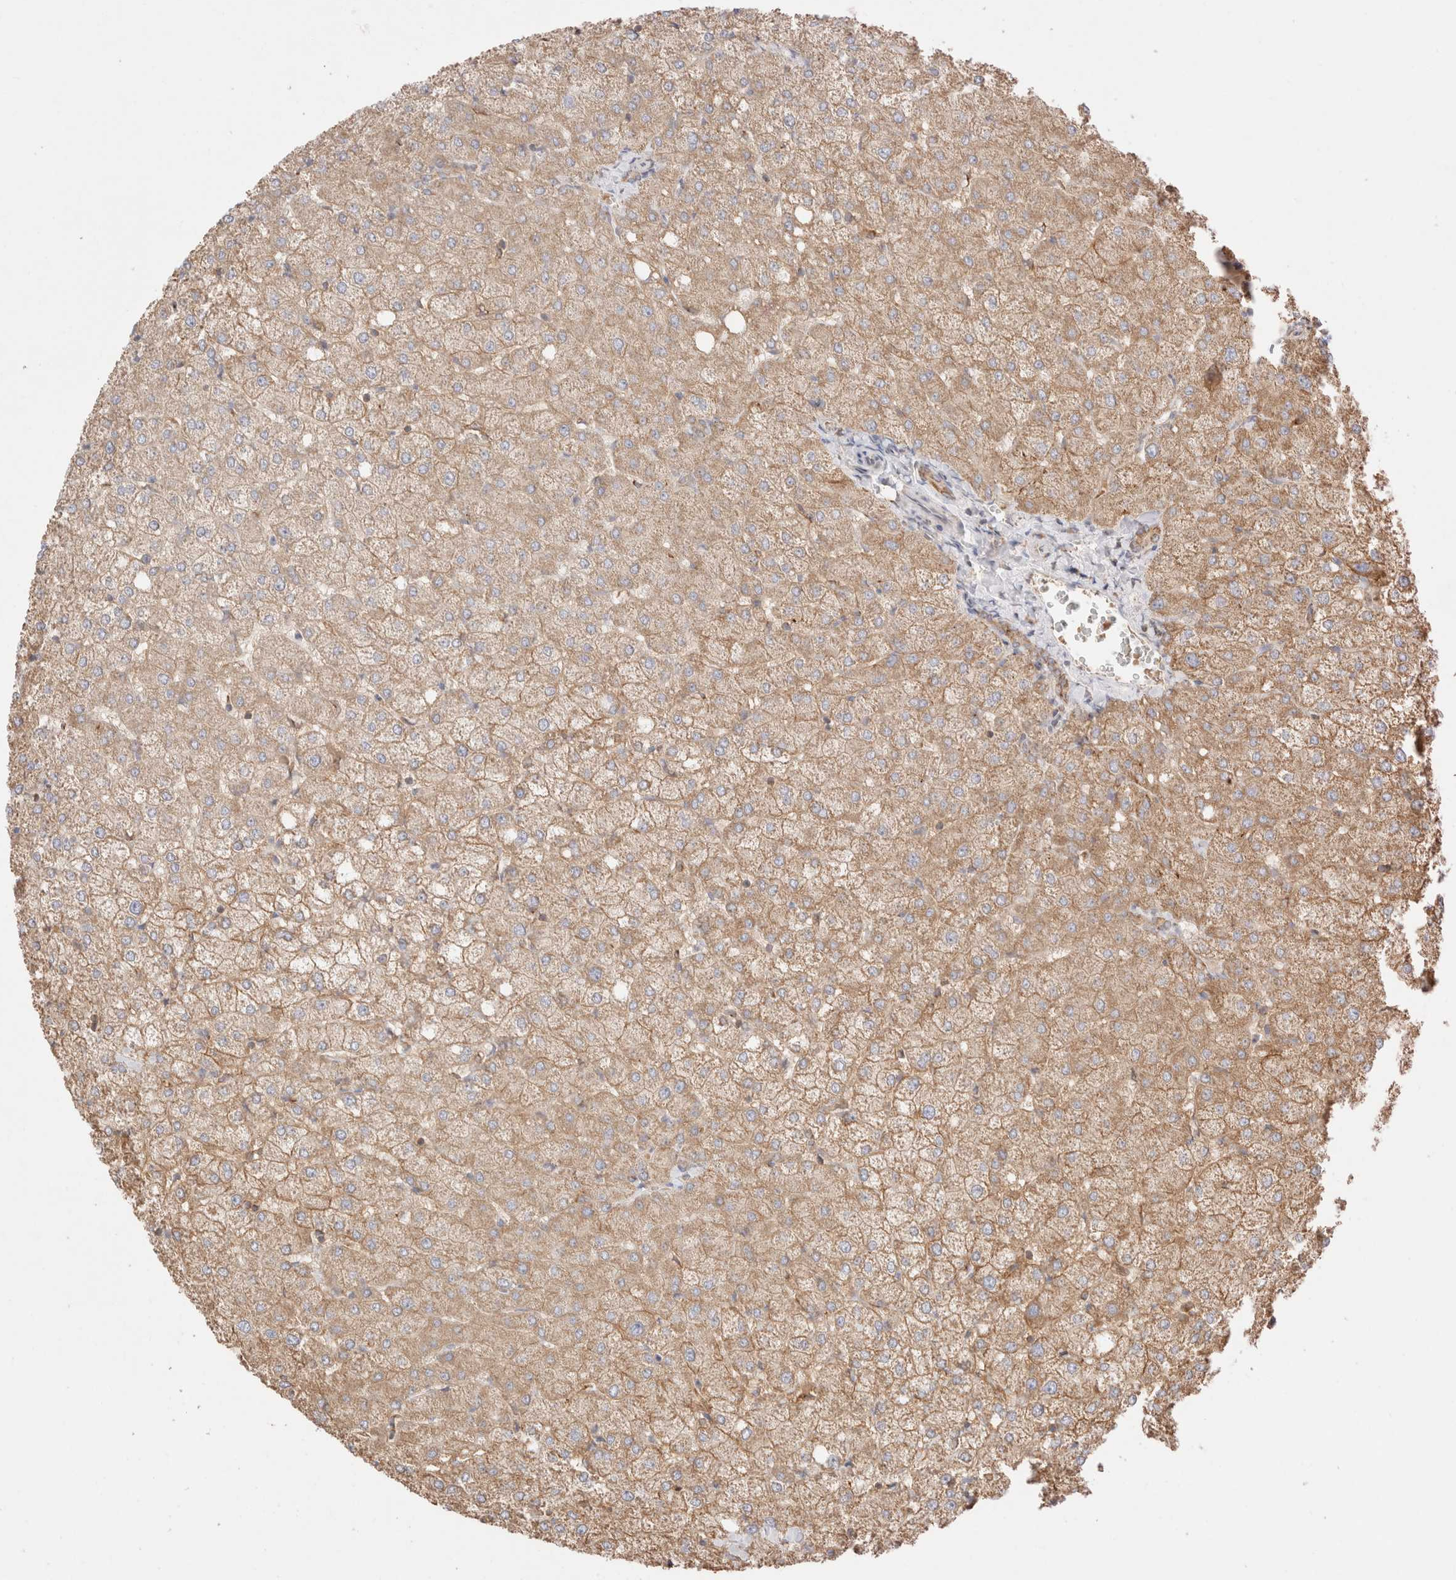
{"staining": {"intensity": "weak", "quantity": ">75%", "location": "cytoplasmic/membranous"}, "tissue": "liver", "cell_type": "Cholangiocytes", "image_type": "normal", "snomed": [{"axis": "morphology", "description": "Normal tissue, NOS"}, {"axis": "topography", "description": "Liver"}], "caption": "Protein analysis of normal liver exhibits weak cytoplasmic/membranous expression in approximately >75% of cholangiocytes.", "gene": "TMPPE", "patient": {"sex": "female", "age": 54}}